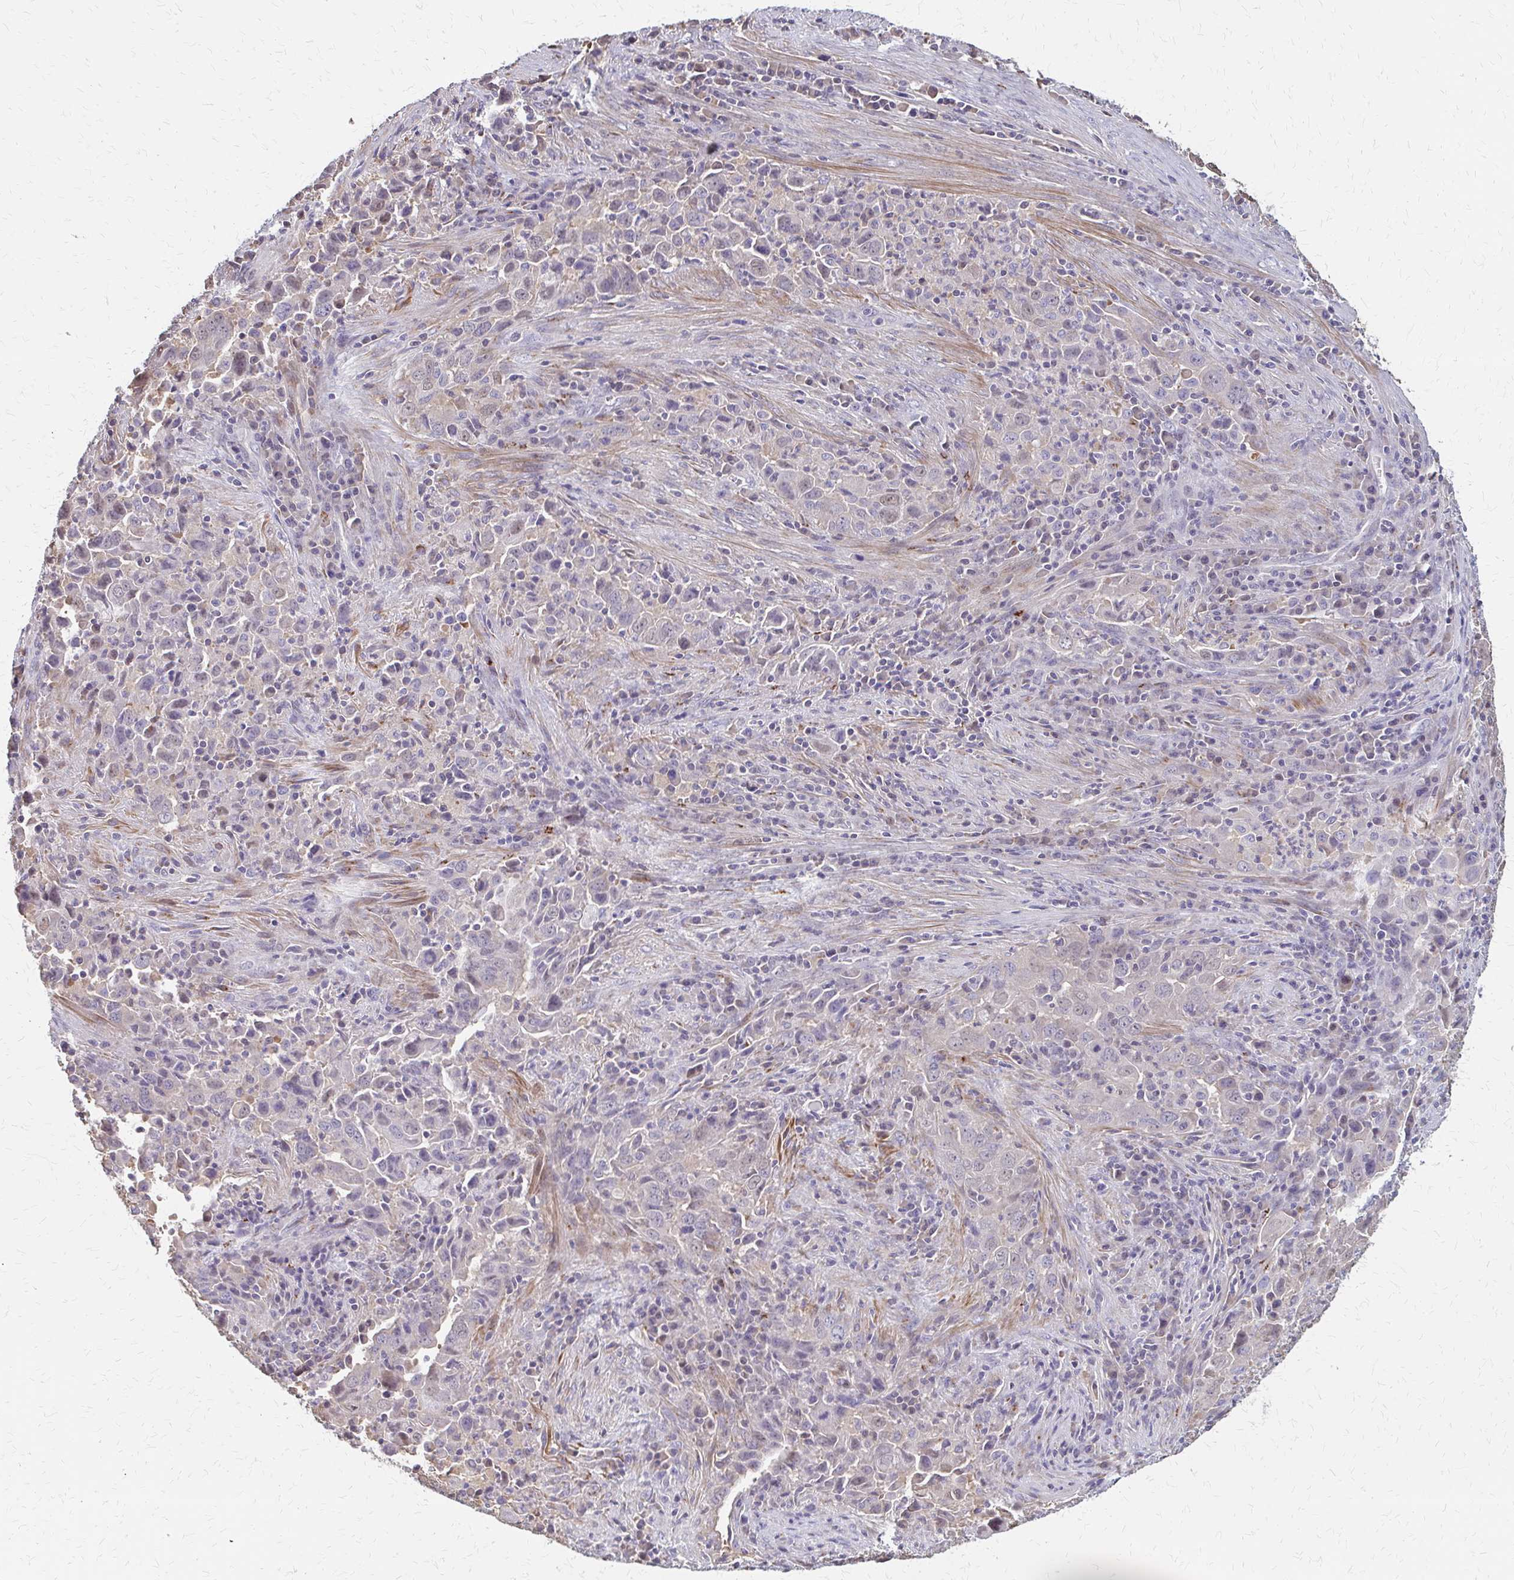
{"staining": {"intensity": "negative", "quantity": "none", "location": "none"}, "tissue": "lung cancer", "cell_type": "Tumor cells", "image_type": "cancer", "snomed": [{"axis": "morphology", "description": "Adenocarcinoma, NOS"}, {"axis": "topography", "description": "Lung"}], "caption": "The histopathology image shows no staining of tumor cells in lung cancer.", "gene": "IFI44L", "patient": {"sex": "male", "age": 67}}